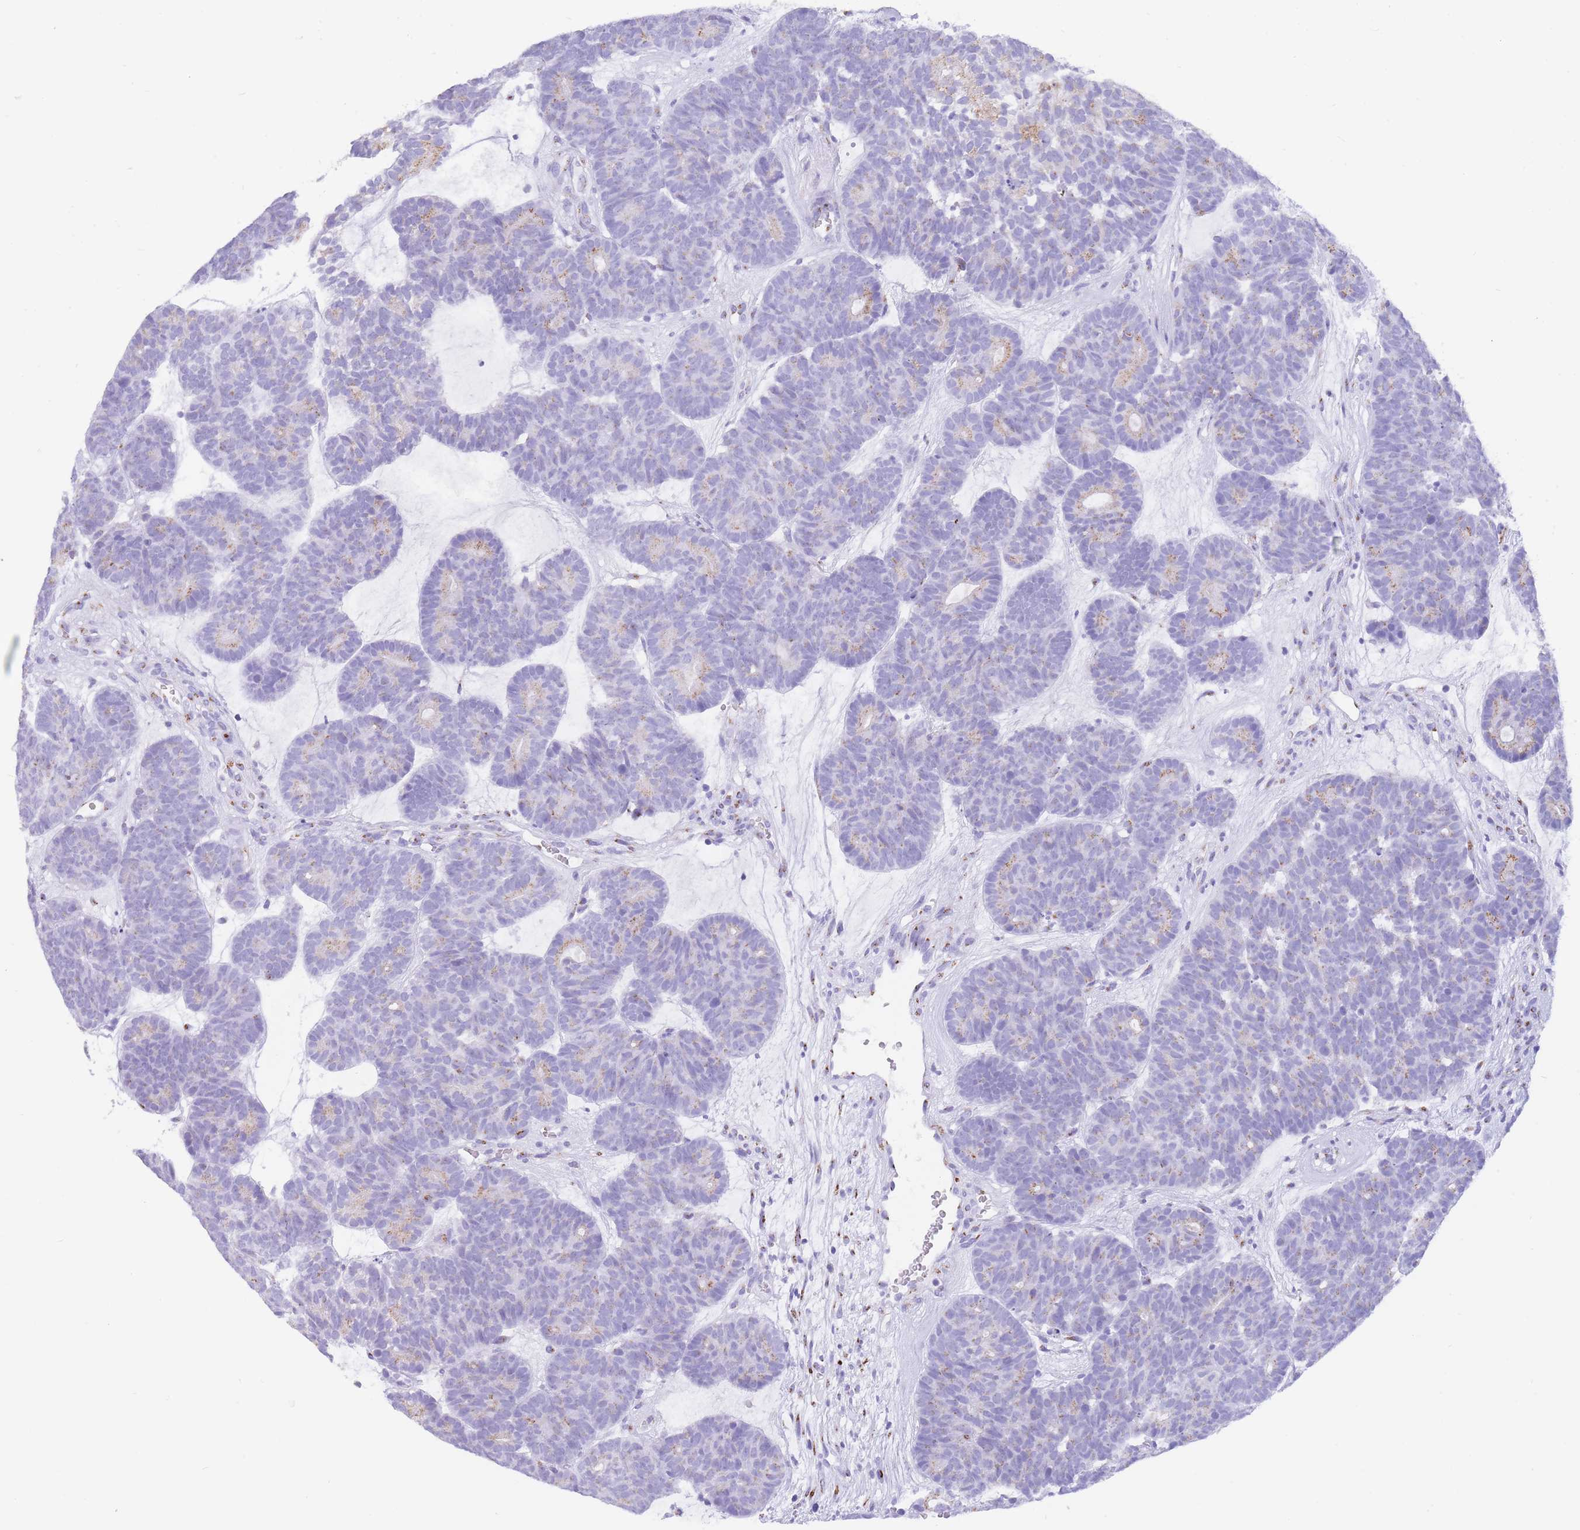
{"staining": {"intensity": "negative", "quantity": "none", "location": "none"}, "tissue": "head and neck cancer", "cell_type": "Tumor cells", "image_type": "cancer", "snomed": [{"axis": "morphology", "description": "Adenocarcinoma, NOS"}, {"axis": "topography", "description": "Head-Neck"}], "caption": "High magnification brightfield microscopy of head and neck cancer stained with DAB (3,3'-diaminobenzidine) (brown) and counterstained with hematoxylin (blue): tumor cells show no significant expression.", "gene": "FAM3C", "patient": {"sex": "female", "age": 81}}